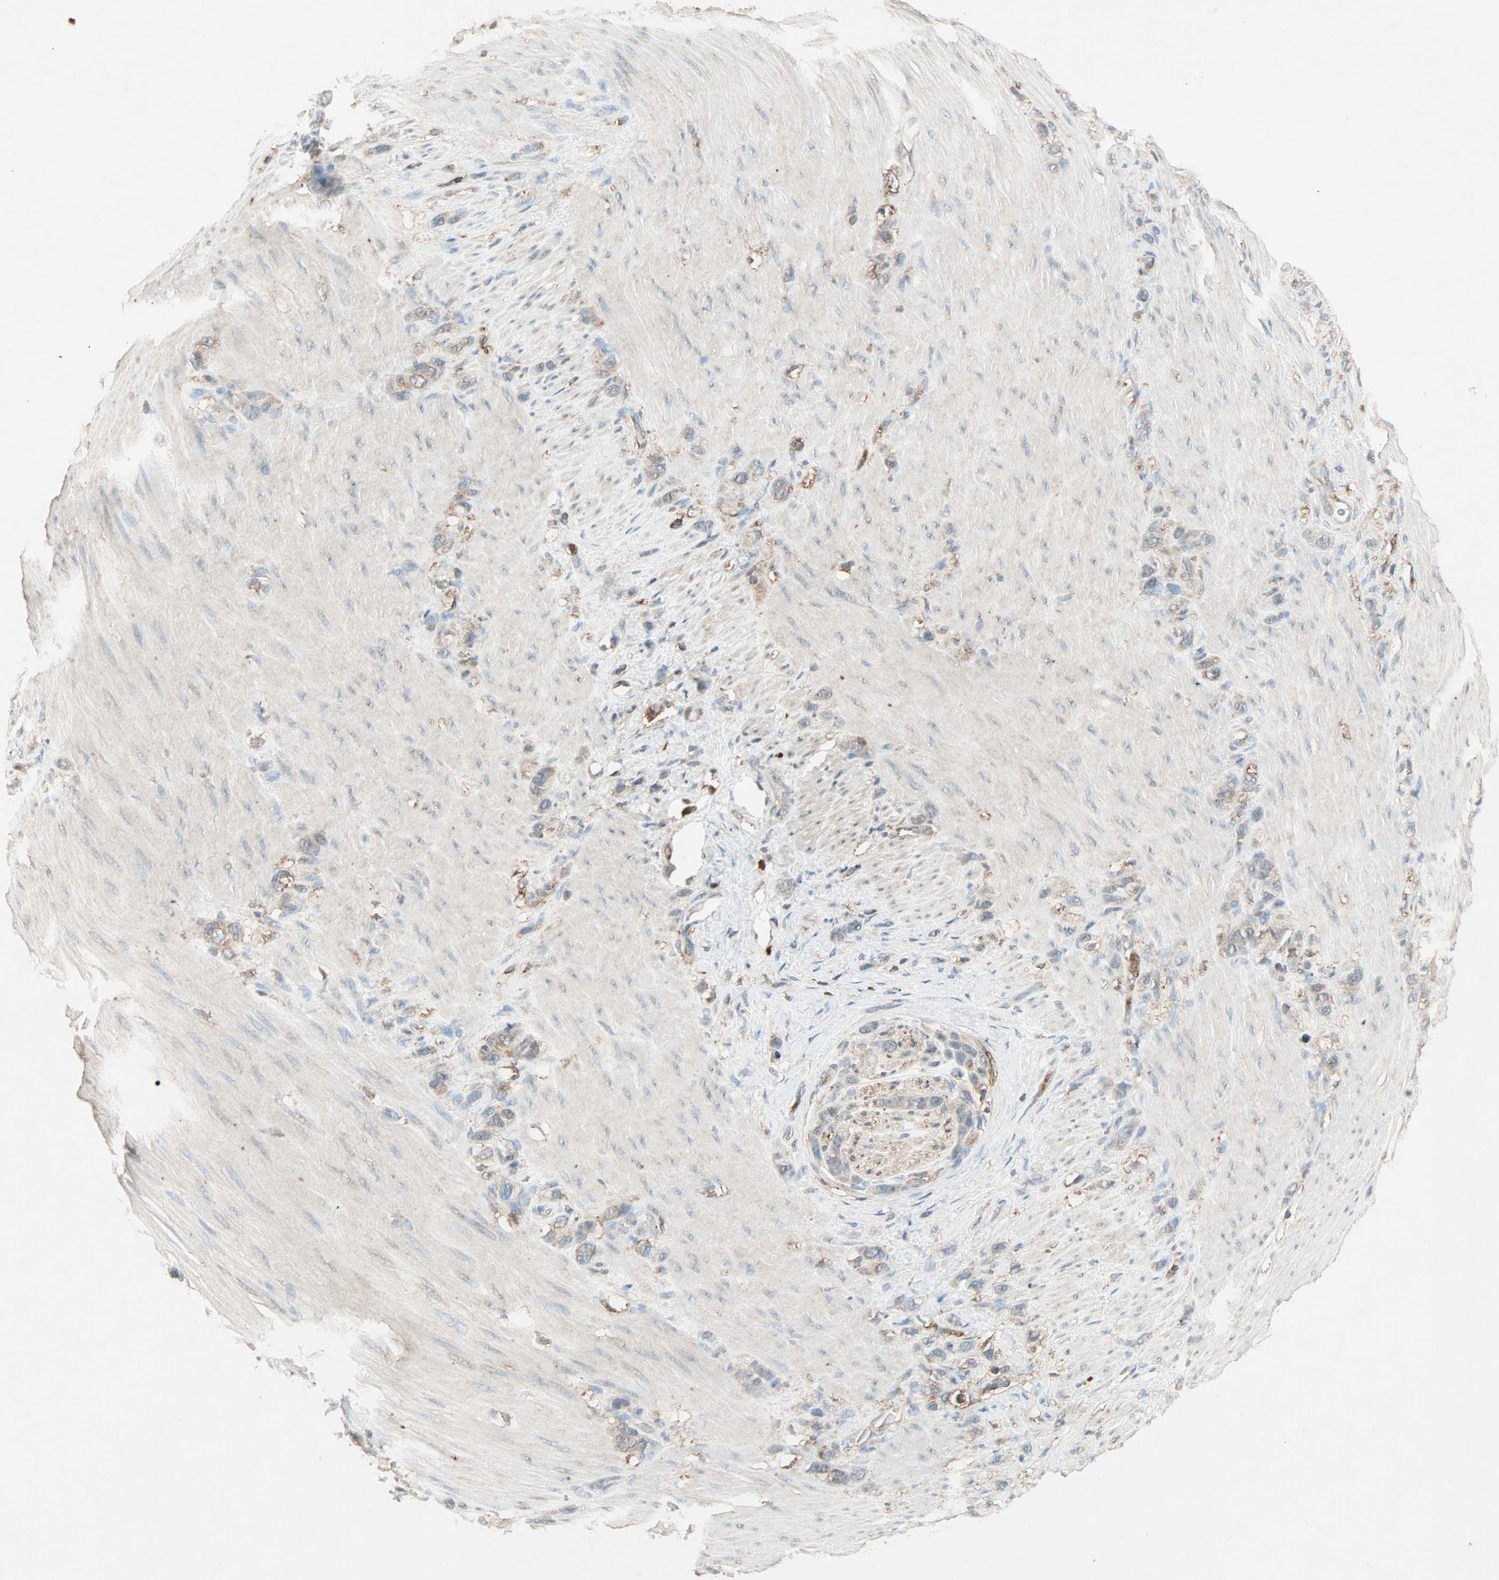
{"staining": {"intensity": "weak", "quantity": "25%-75%", "location": "cytoplasmic/membranous"}, "tissue": "stomach cancer", "cell_type": "Tumor cells", "image_type": "cancer", "snomed": [{"axis": "morphology", "description": "Normal tissue, NOS"}, {"axis": "morphology", "description": "Adenocarcinoma, NOS"}, {"axis": "morphology", "description": "Adenocarcinoma, High grade"}, {"axis": "topography", "description": "Stomach, upper"}, {"axis": "topography", "description": "Stomach"}], "caption": "Tumor cells demonstrate weak cytoplasmic/membranous expression in about 25%-75% of cells in stomach cancer. Using DAB (brown) and hematoxylin (blue) stains, captured at high magnification using brightfield microscopy.", "gene": "MMP3", "patient": {"sex": "female", "age": 65}}